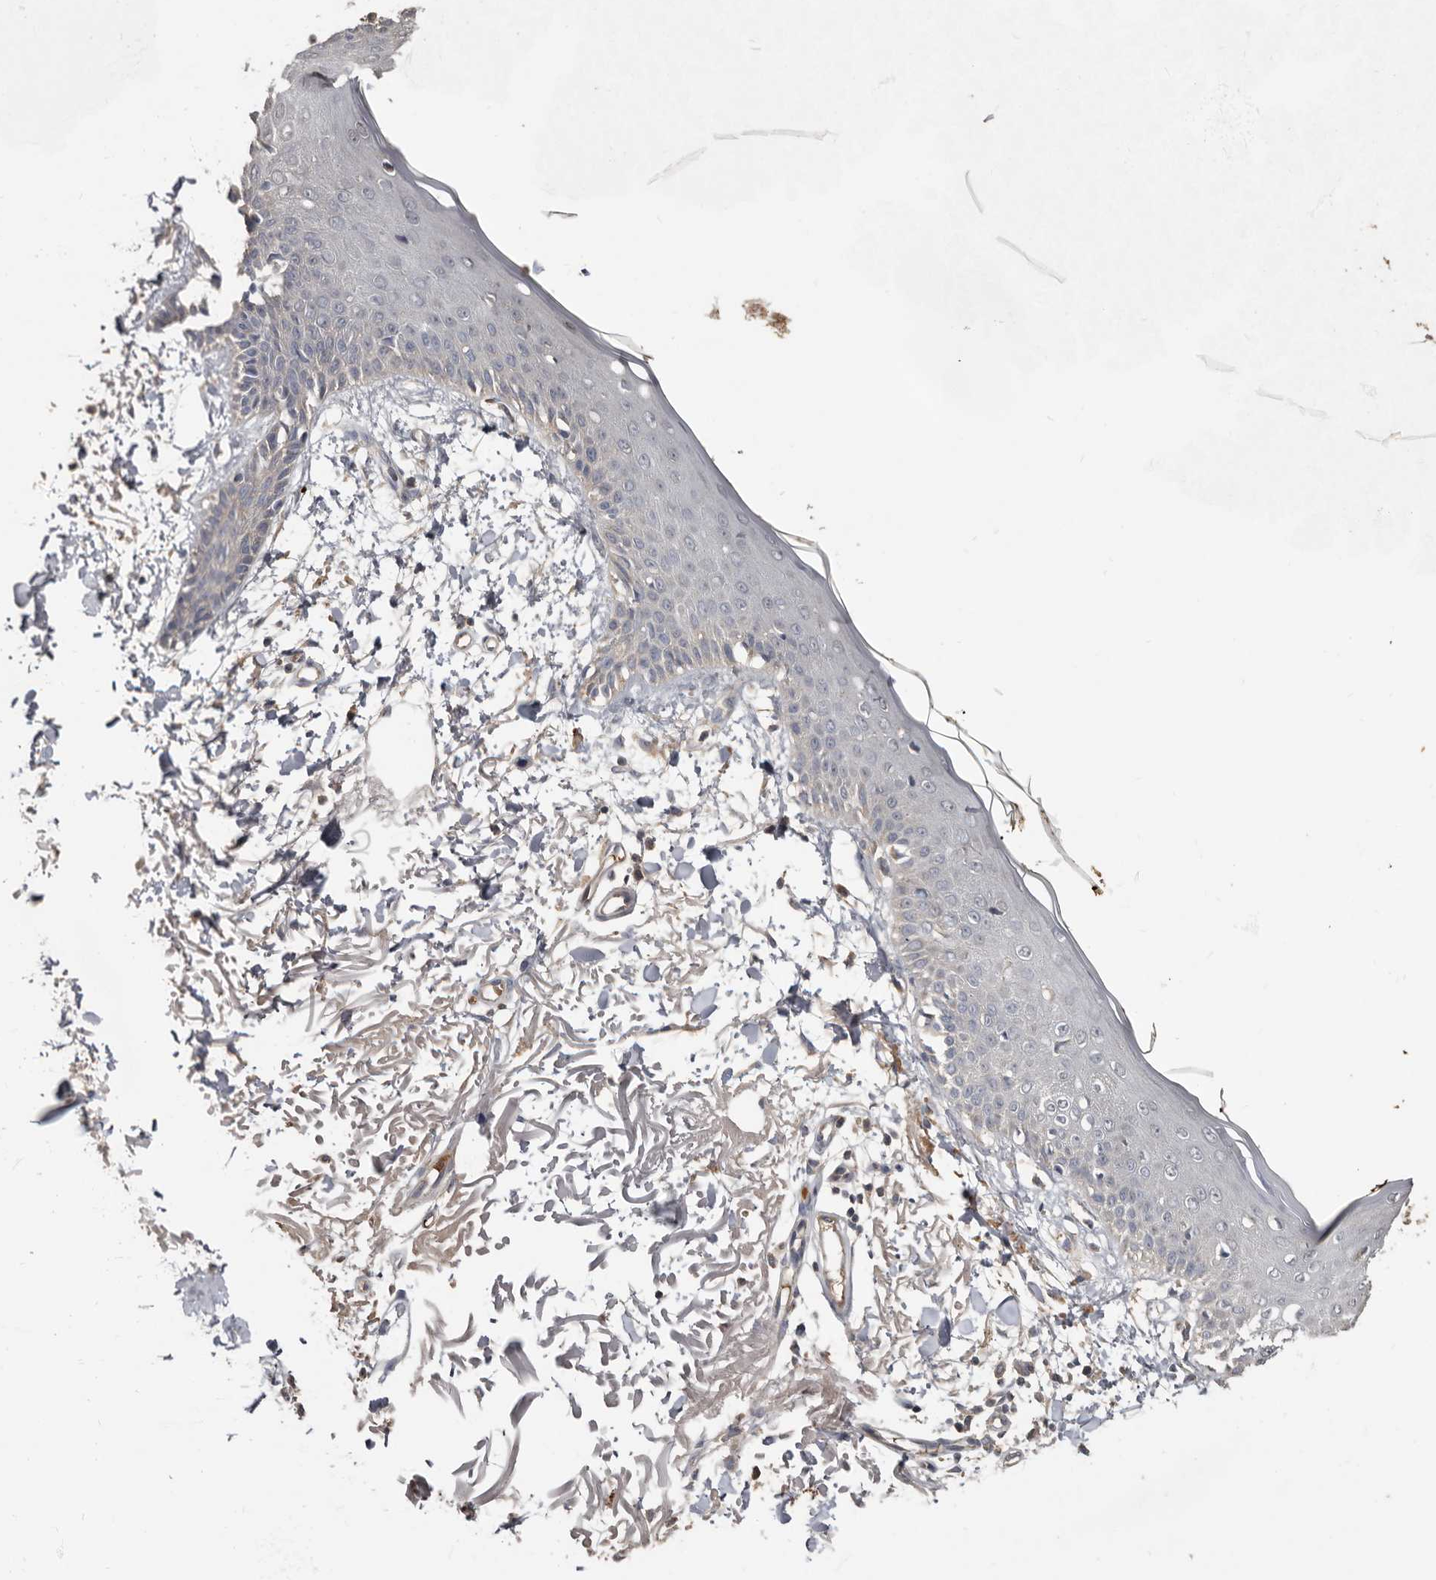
{"staining": {"intensity": "negative", "quantity": "none", "location": "none"}, "tissue": "skin", "cell_type": "Fibroblasts", "image_type": "normal", "snomed": [{"axis": "morphology", "description": "Normal tissue, NOS"}, {"axis": "morphology", "description": "Squamous cell carcinoma, NOS"}, {"axis": "topography", "description": "Skin"}, {"axis": "topography", "description": "Peripheral nerve tissue"}], "caption": "Immunohistochemistry histopathology image of benign skin: human skin stained with DAB exhibits no significant protein positivity in fibroblasts.", "gene": "KIF26B", "patient": {"sex": "male", "age": 83}}